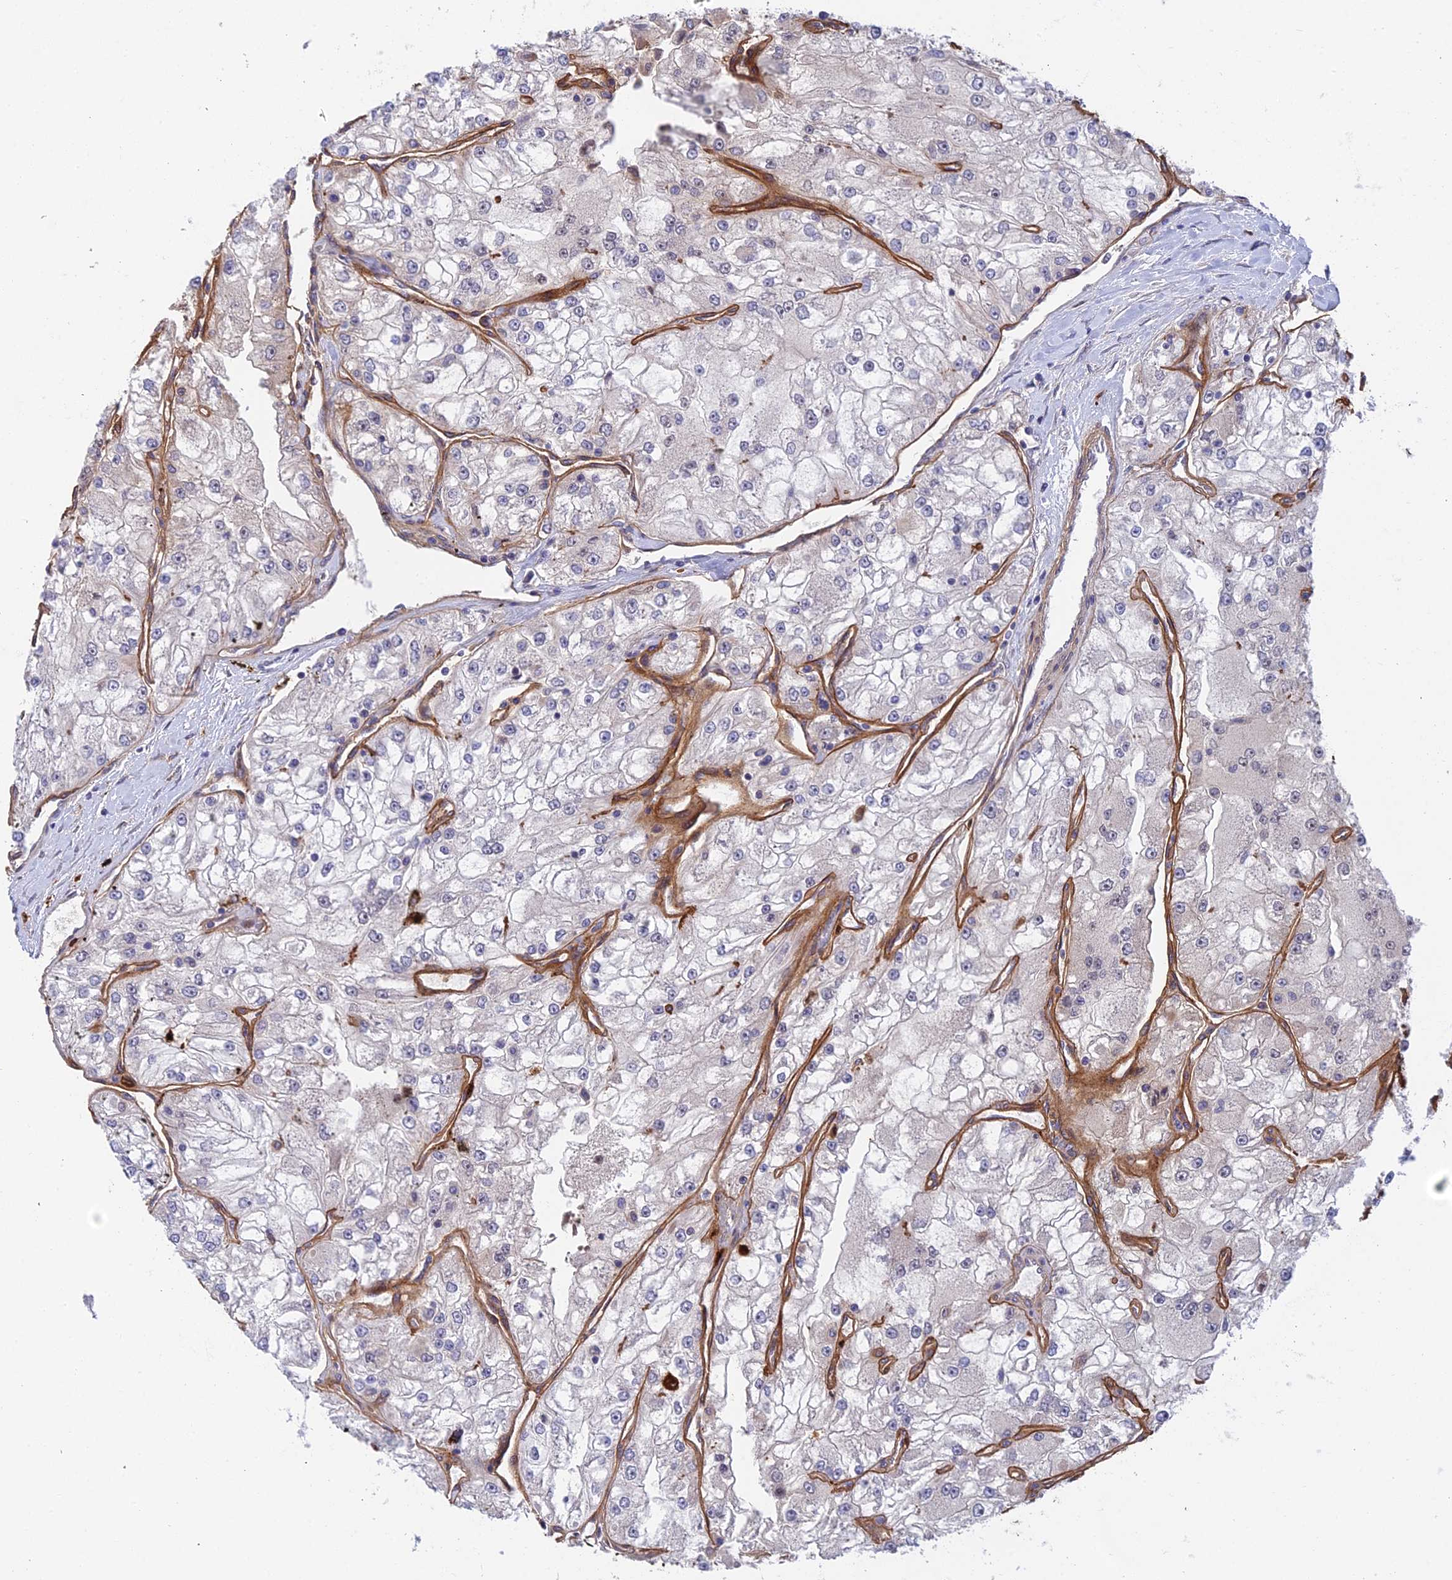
{"staining": {"intensity": "negative", "quantity": "none", "location": "none"}, "tissue": "renal cancer", "cell_type": "Tumor cells", "image_type": "cancer", "snomed": [{"axis": "morphology", "description": "Adenocarcinoma, NOS"}, {"axis": "topography", "description": "Kidney"}], "caption": "Human renal cancer stained for a protein using IHC displays no staining in tumor cells.", "gene": "NSMCE1", "patient": {"sex": "female", "age": 72}}